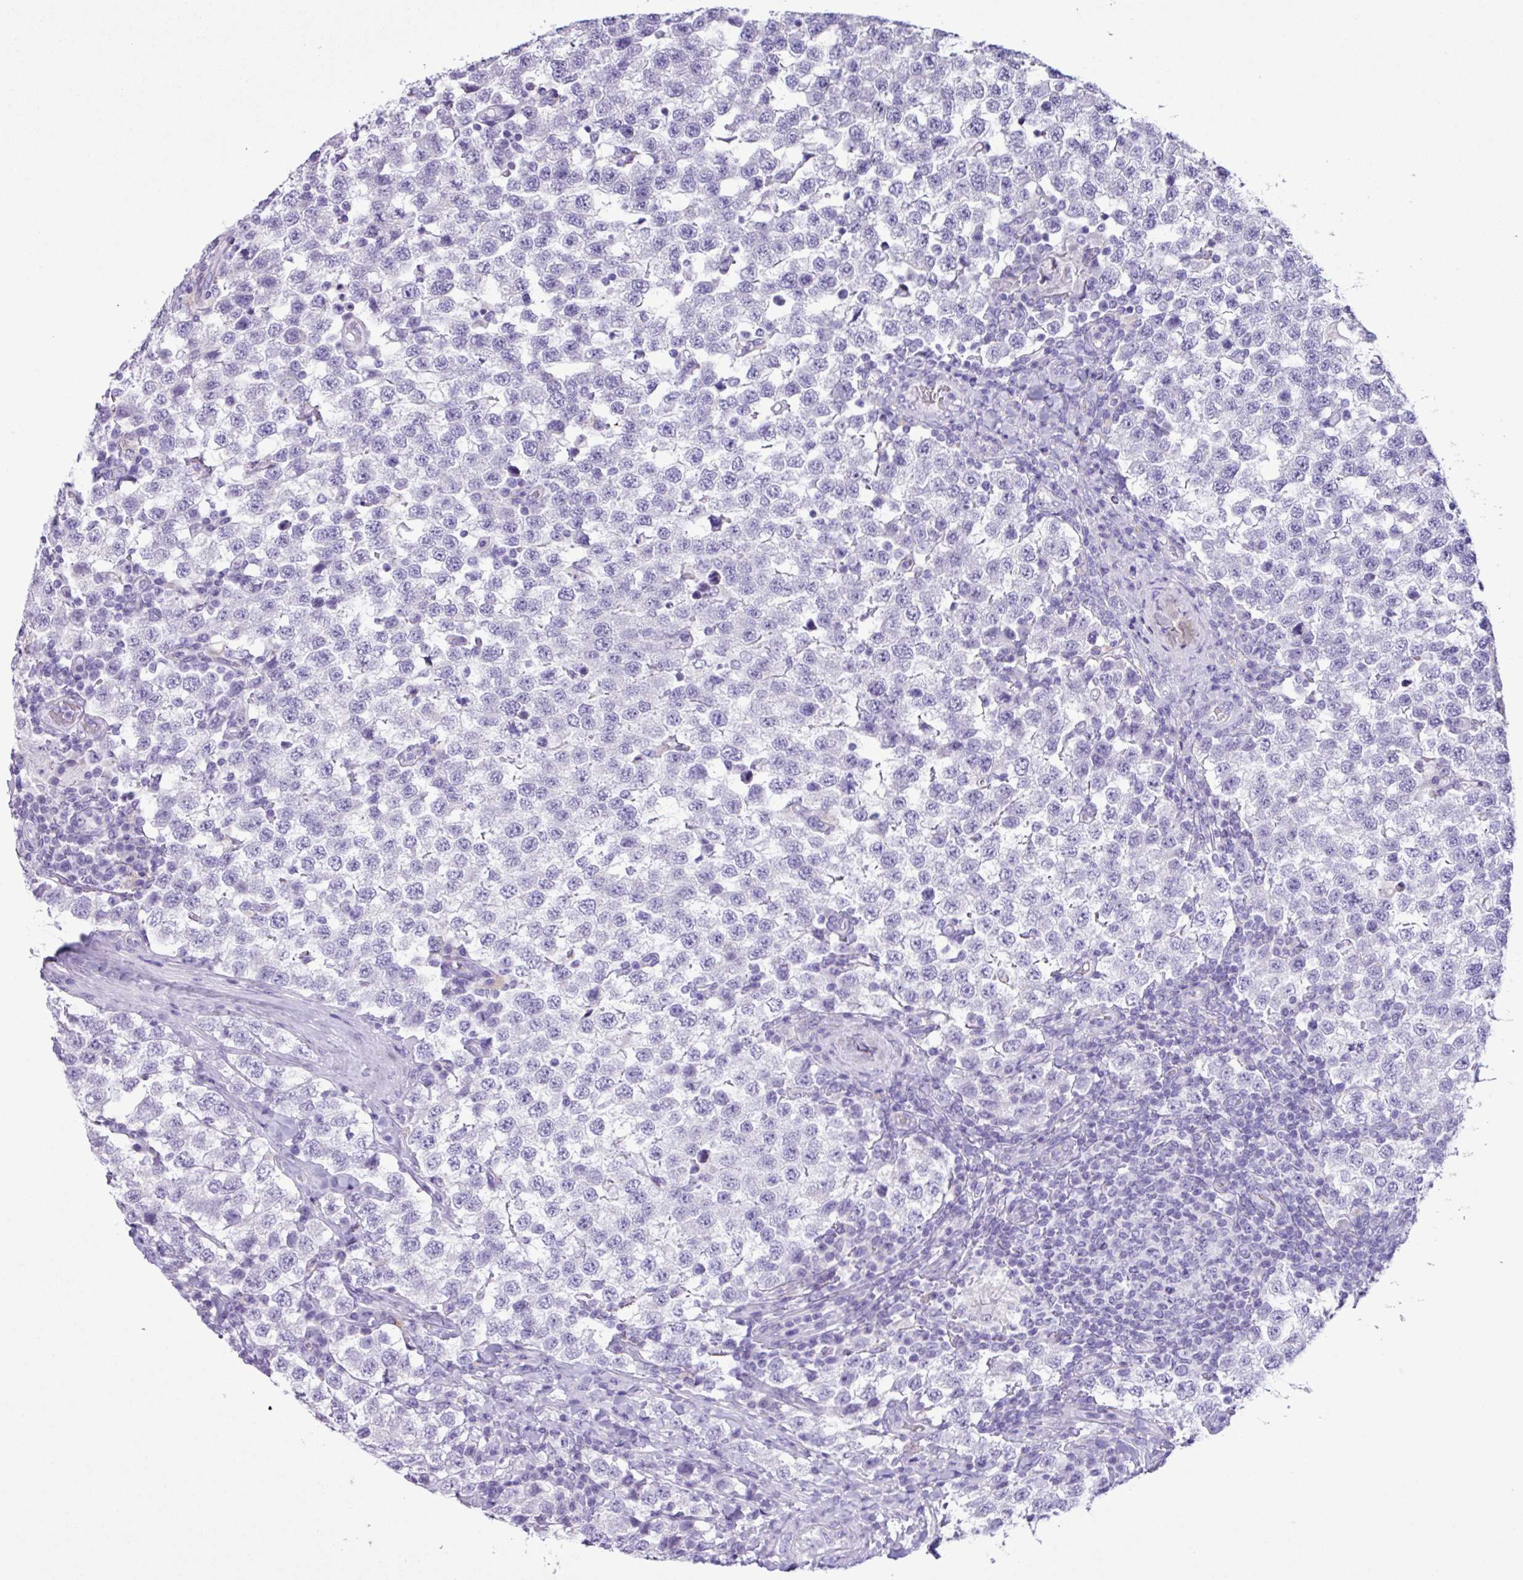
{"staining": {"intensity": "negative", "quantity": "none", "location": "none"}, "tissue": "testis cancer", "cell_type": "Tumor cells", "image_type": "cancer", "snomed": [{"axis": "morphology", "description": "Seminoma, NOS"}, {"axis": "topography", "description": "Testis"}], "caption": "High power microscopy photomicrograph of an immunohistochemistry histopathology image of testis cancer, revealing no significant staining in tumor cells.", "gene": "AGO3", "patient": {"sex": "male", "age": 34}}